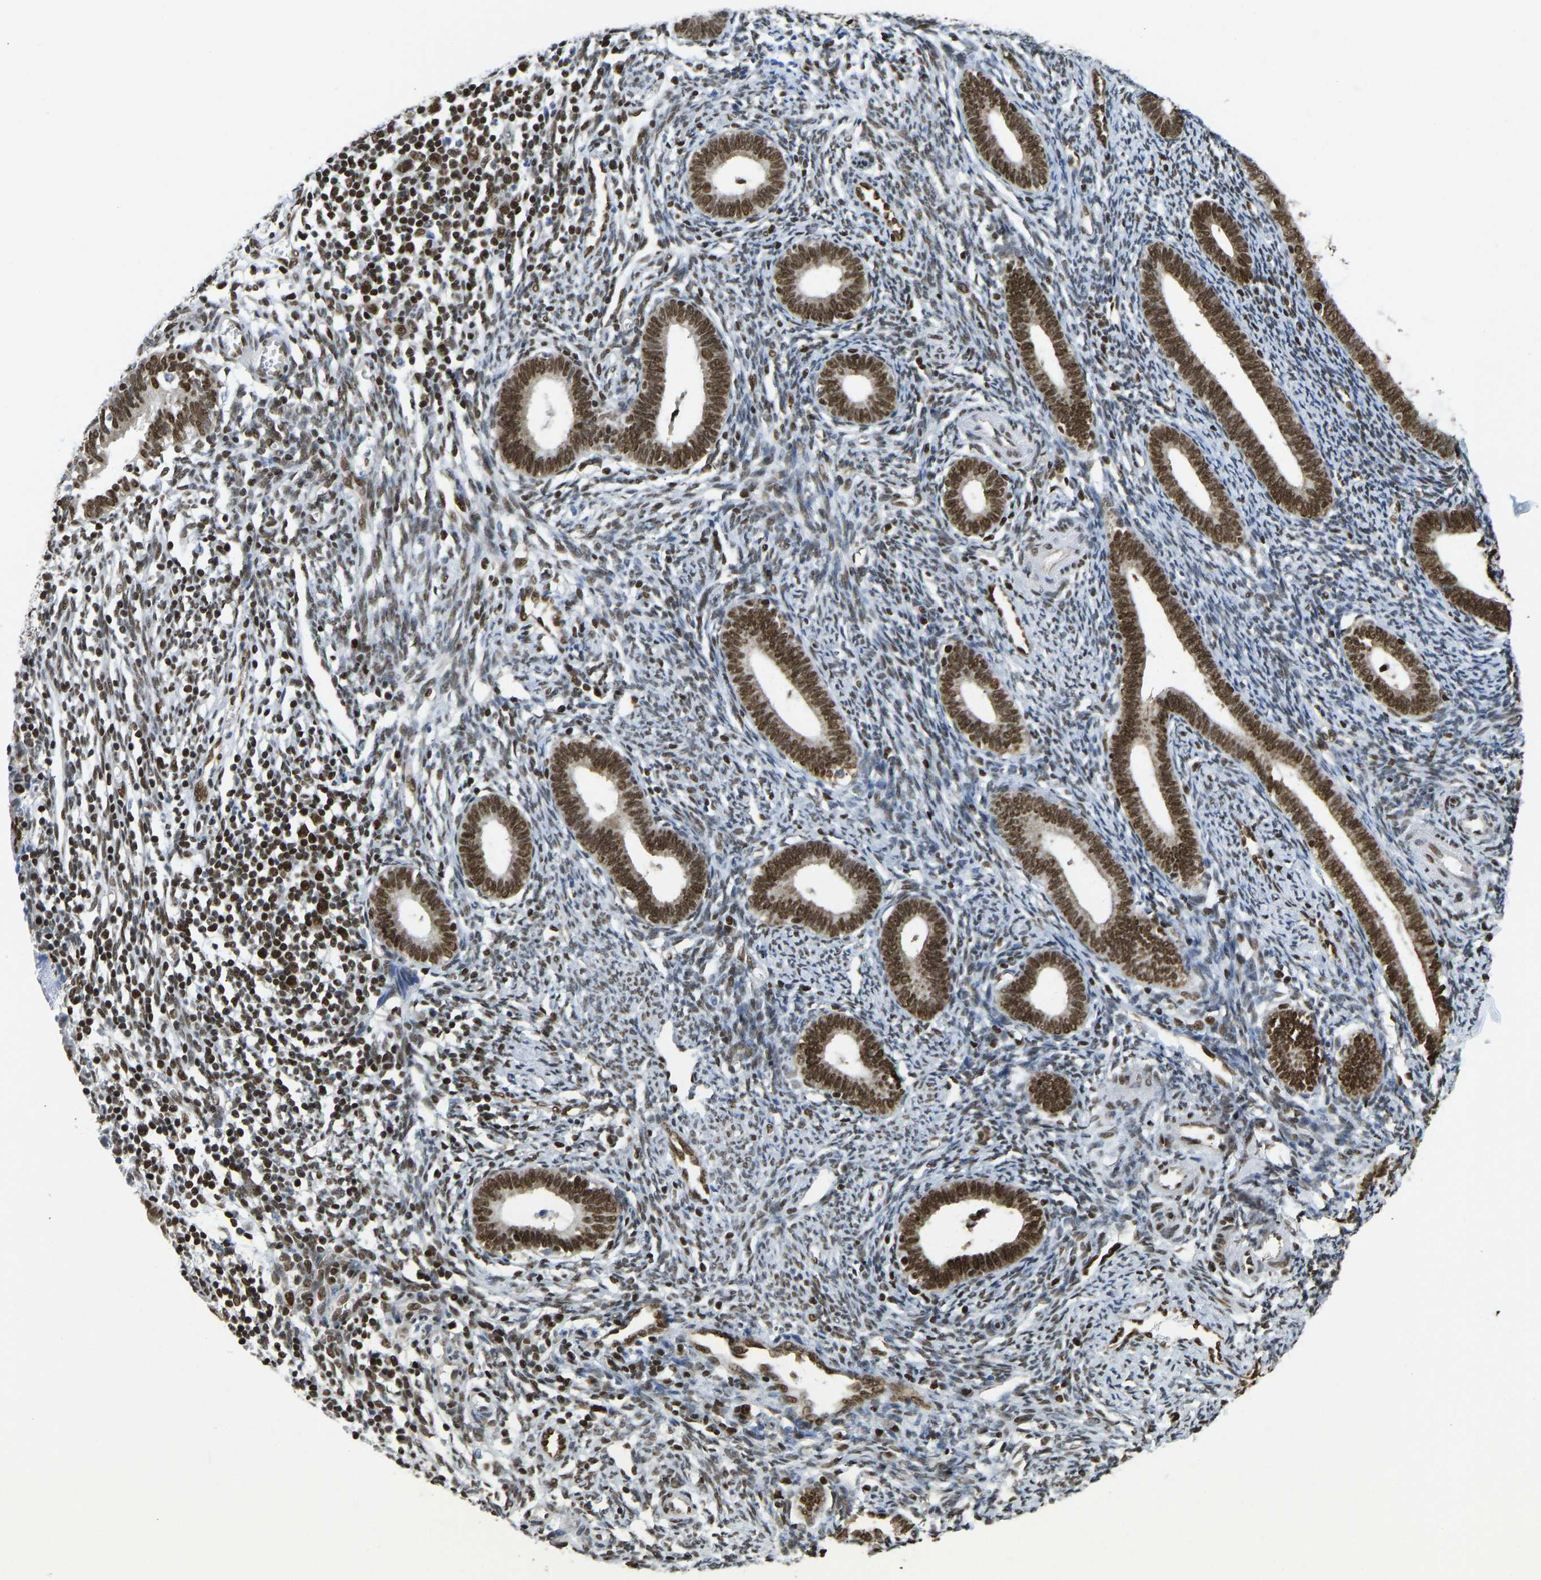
{"staining": {"intensity": "strong", "quantity": "25%-75%", "location": "nuclear"}, "tissue": "endometrium", "cell_type": "Cells in endometrial stroma", "image_type": "normal", "snomed": [{"axis": "morphology", "description": "Normal tissue, NOS"}, {"axis": "topography", "description": "Endometrium"}], "caption": "Protein positivity by immunohistochemistry (IHC) shows strong nuclear staining in about 25%-75% of cells in endometrial stroma in unremarkable endometrium. (DAB (3,3'-diaminobenzidine) IHC, brown staining for protein, blue staining for nuclei).", "gene": "ZSCAN20", "patient": {"sex": "female", "age": 41}}